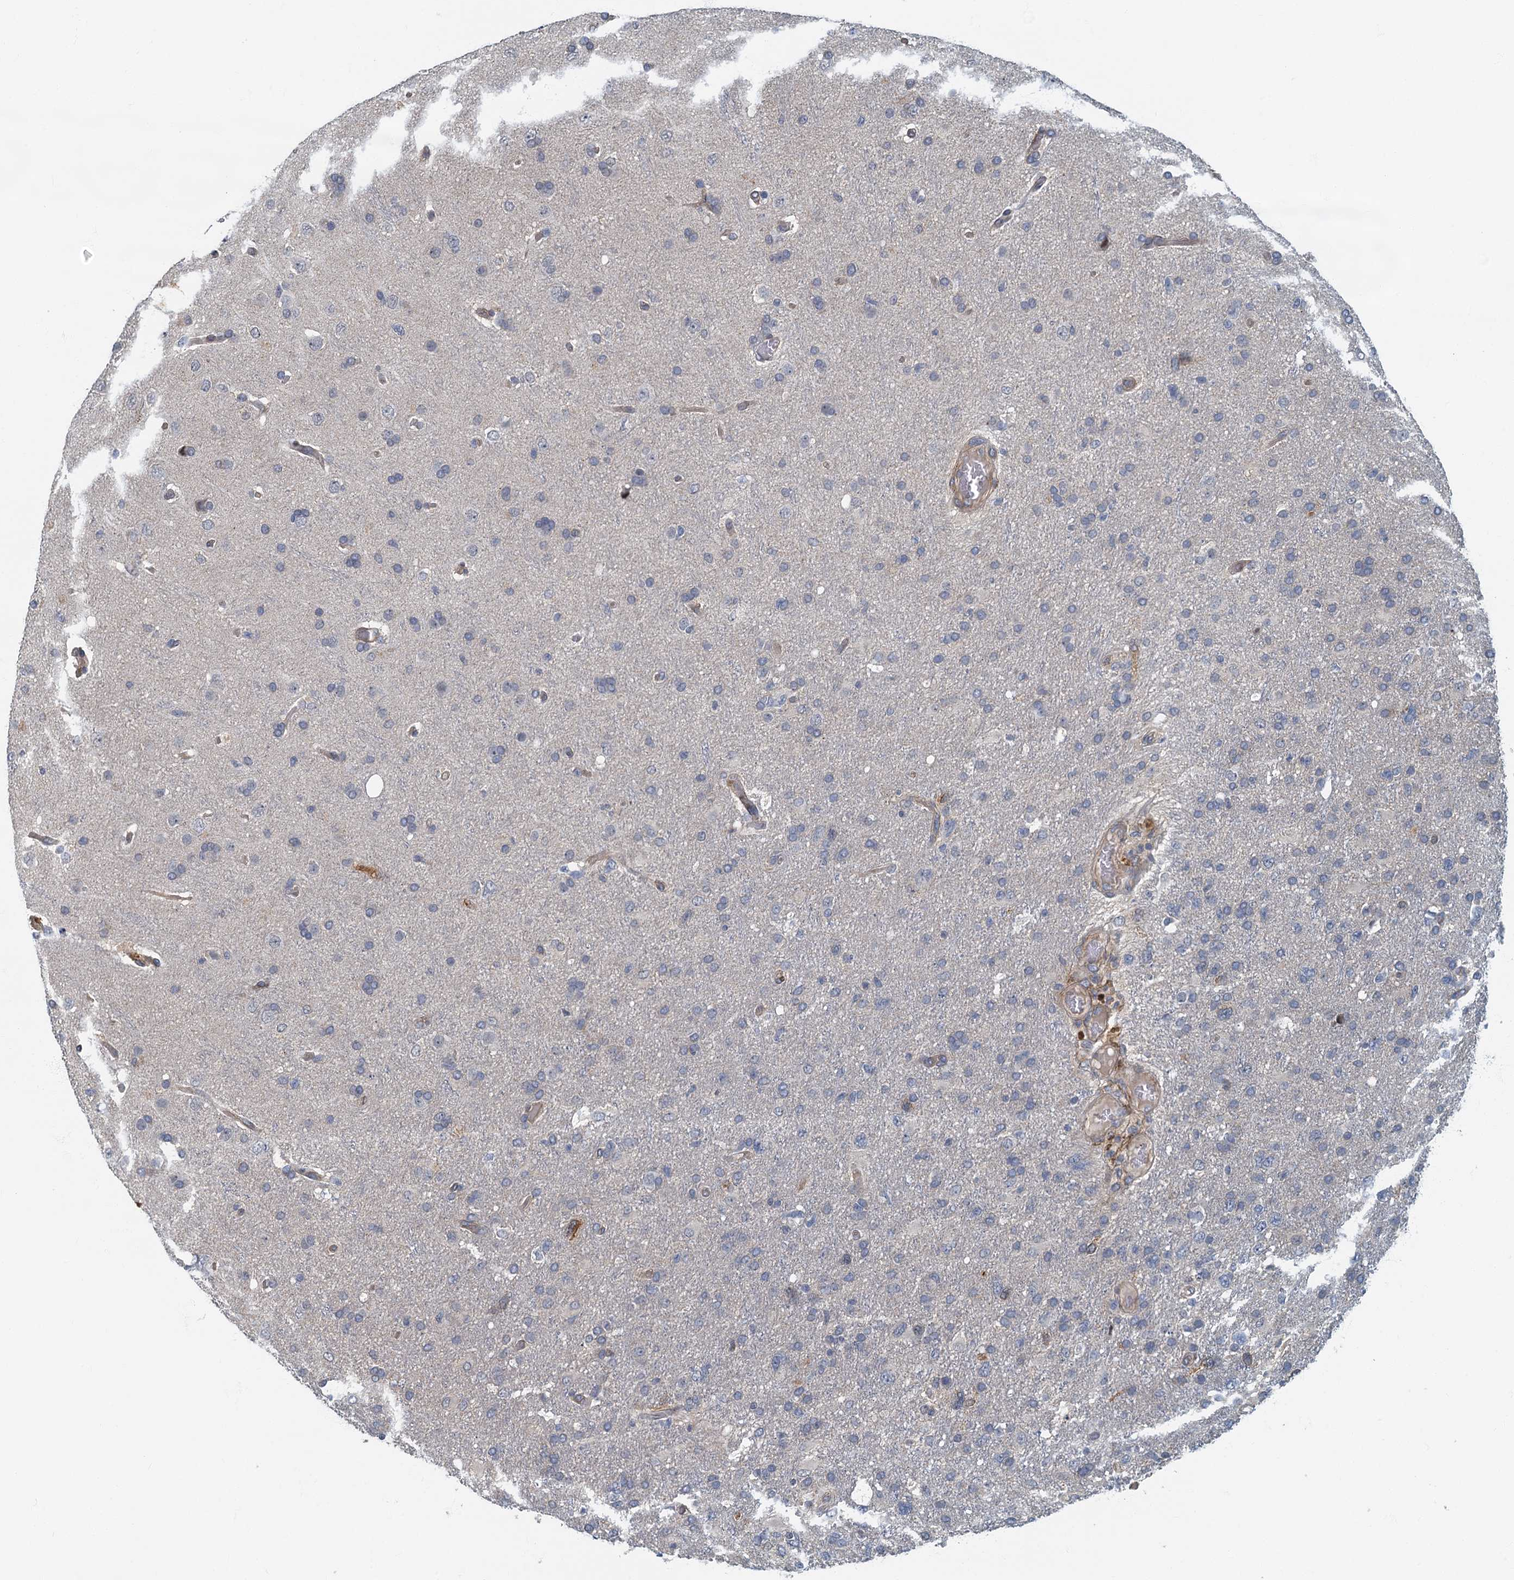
{"staining": {"intensity": "weak", "quantity": "<25%", "location": "cytoplasmic/membranous"}, "tissue": "glioma", "cell_type": "Tumor cells", "image_type": "cancer", "snomed": [{"axis": "morphology", "description": "Glioma, malignant, High grade"}, {"axis": "topography", "description": "Brain"}], "caption": "Tumor cells are negative for brown protein staining in malignant high-grade glioma.", "gene": "CKAP2L", "patient": {"sex": "male", "age": 61}}